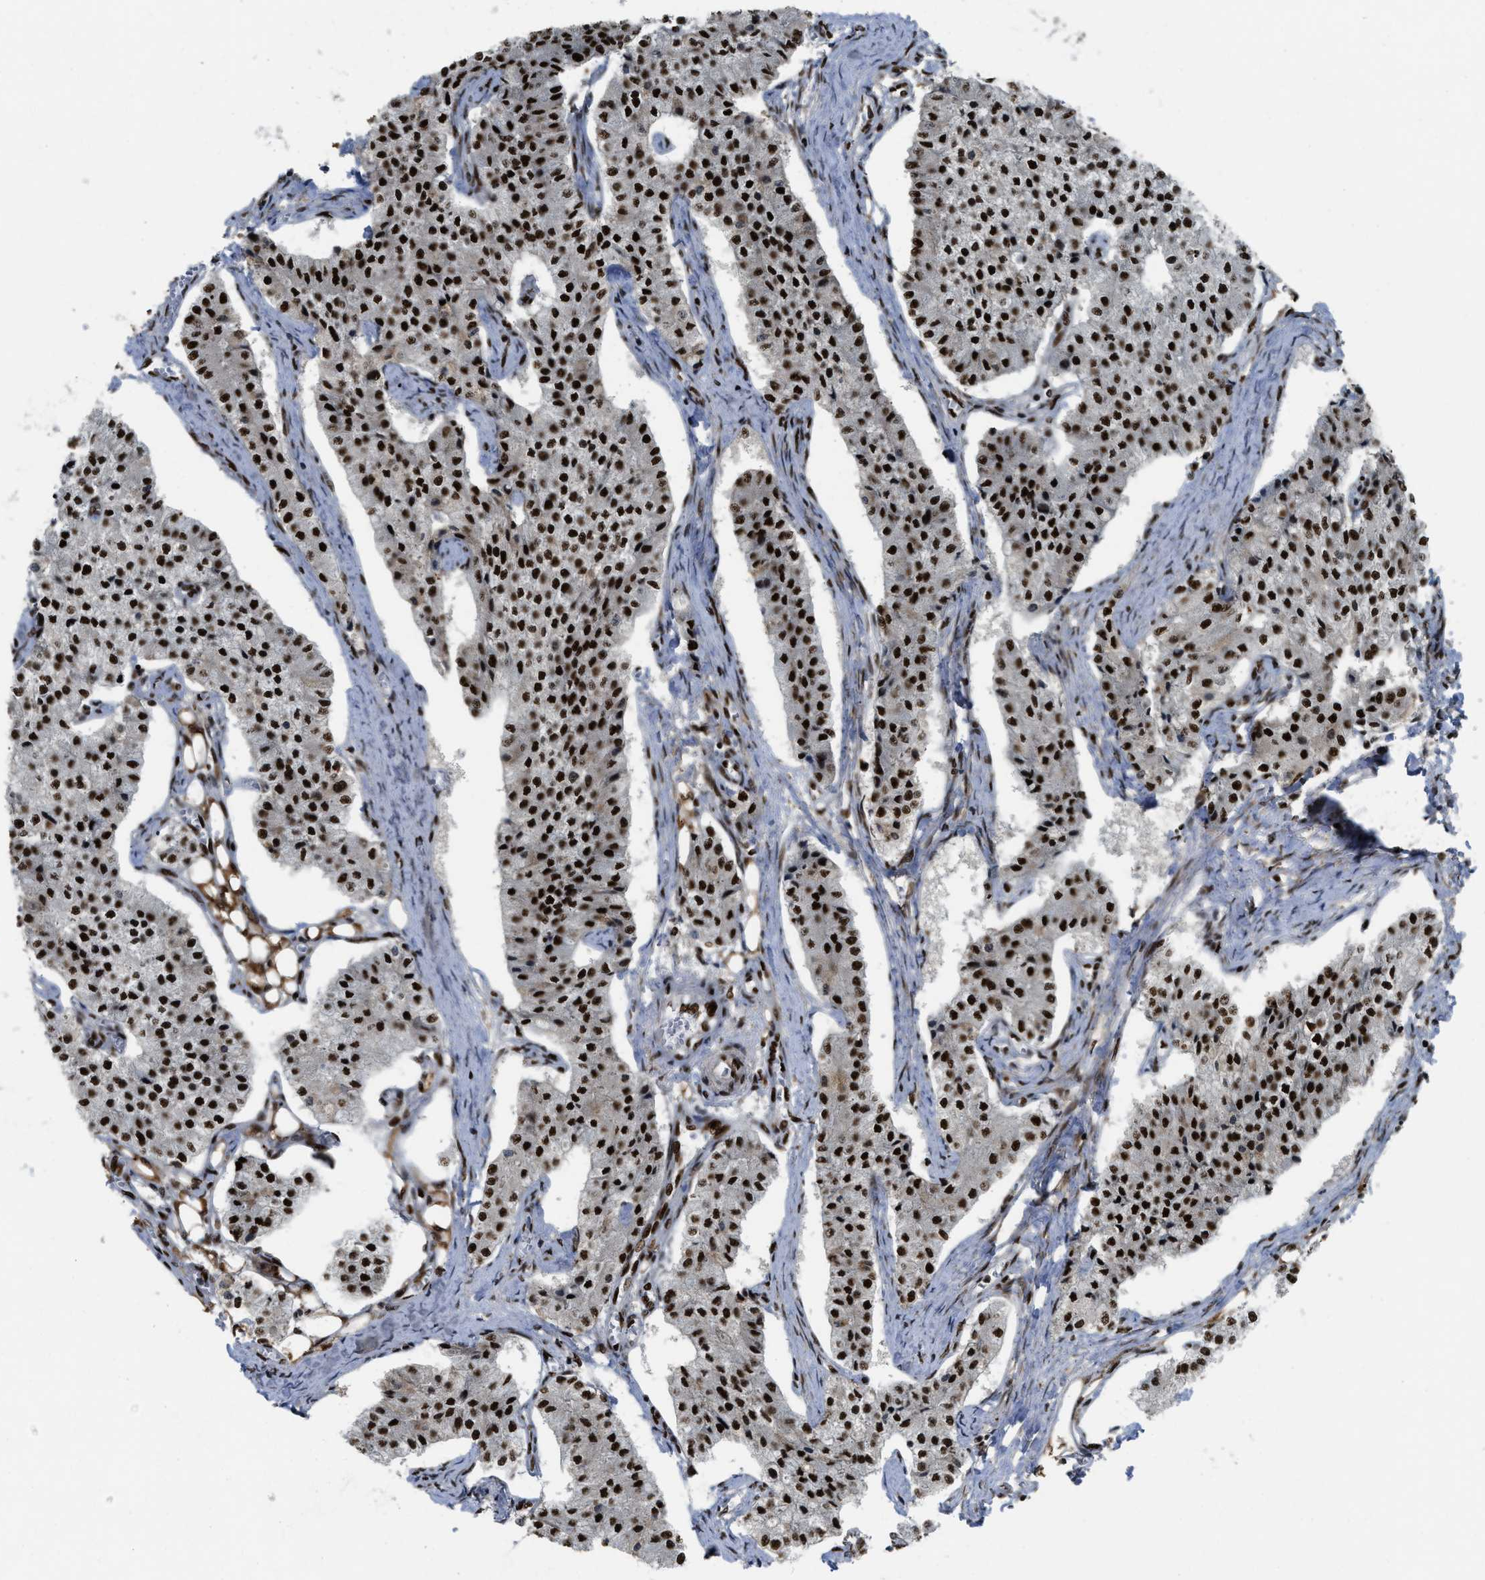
{"staining": {"intensity": "strong", "quantity": ">75%", "location": "nuclear"}, "tissue": "carcinoid", "cell_type": "Tumor cells", "image_type": "cancer", "snomed": [{"axis": "morphology", "description": "Carcinoid, malignant, NOS"}, {"axis": "topography", "description": "Colon"}], "caption": "Immunohistochemistry of carcinoid reveals high levels of strong nuclear staining in approximately >75% of tumor cells.", "gene": "RFX5", "patient": {"sex": "female", "age": 52}}